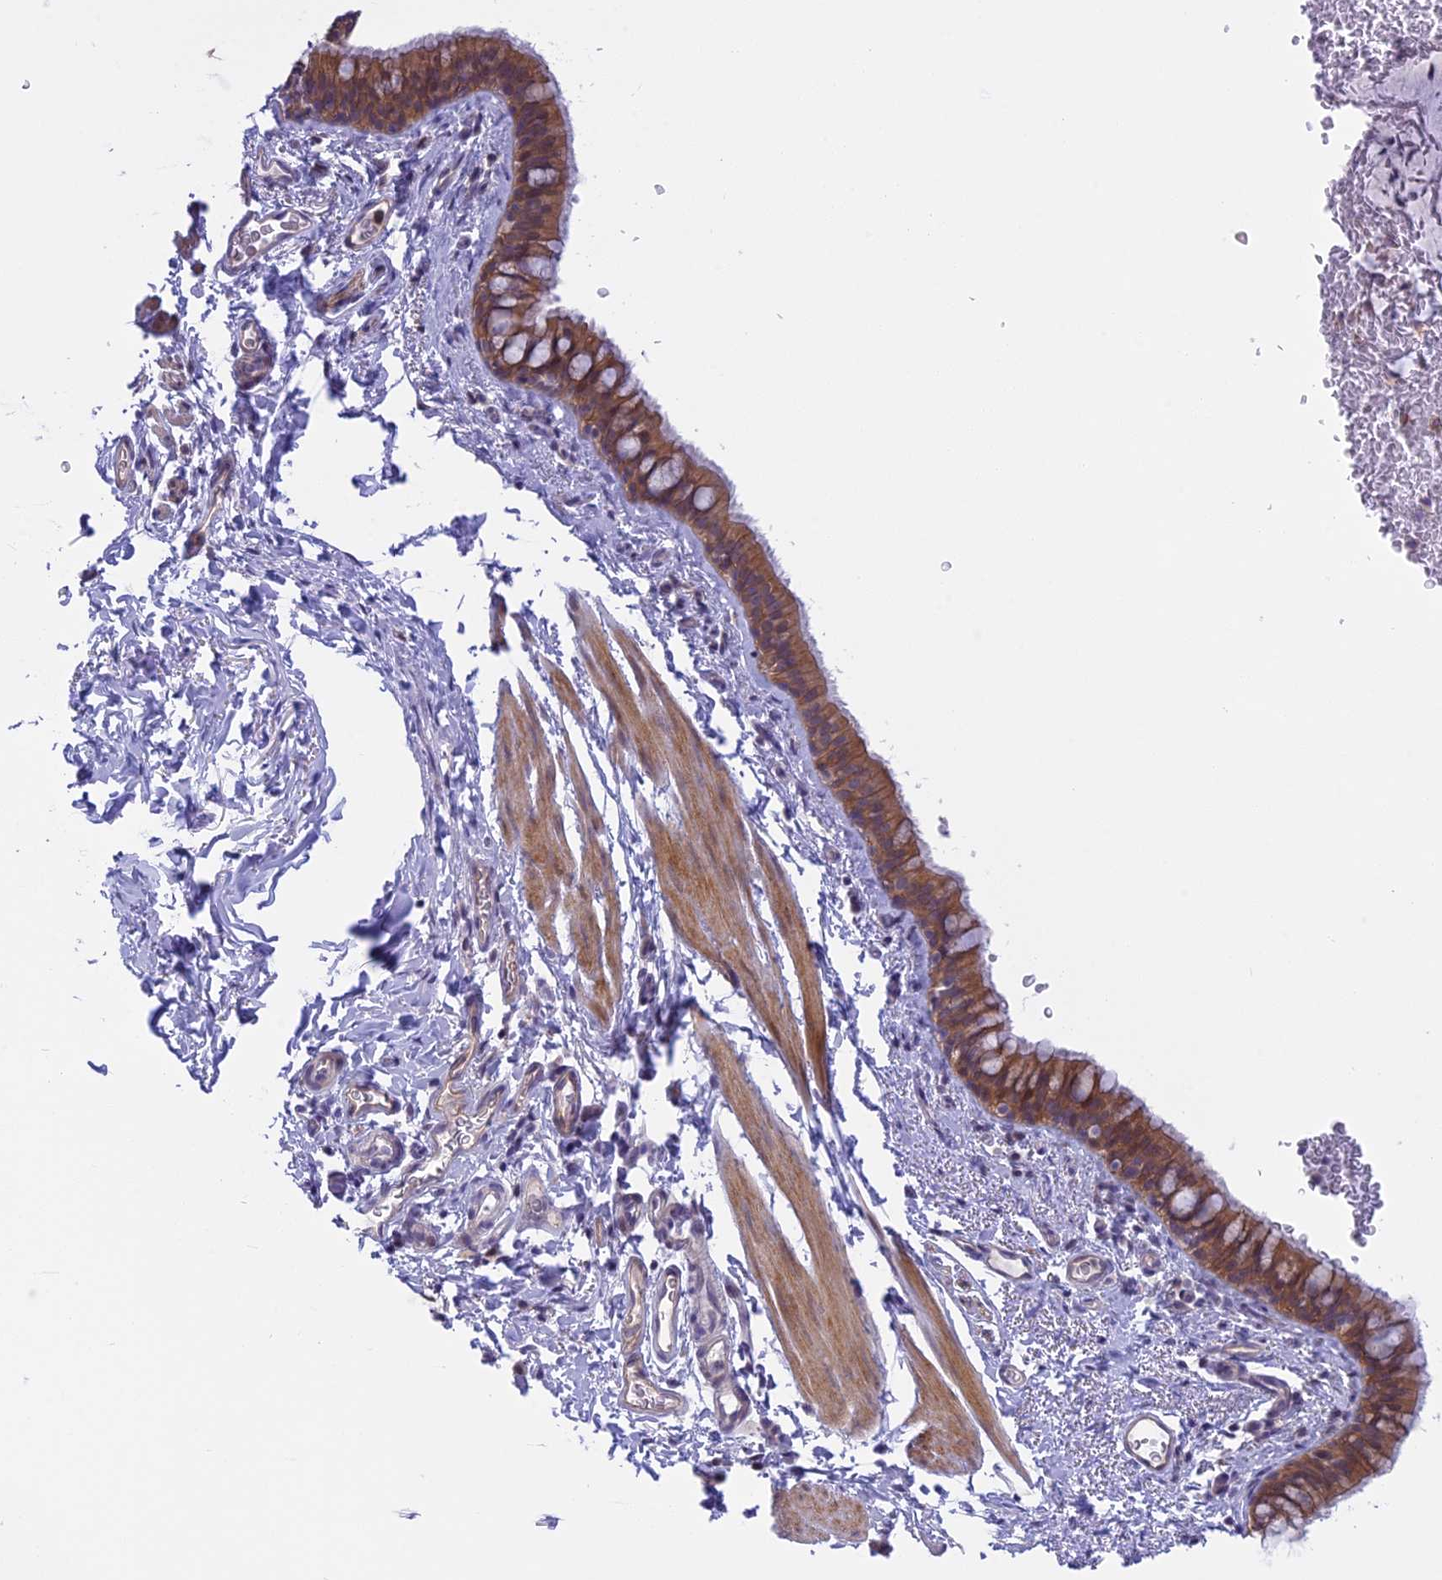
{"staining": {"intensity": "moderate", "quantity": ">75%", "location": "cytoplasmic/membranous"}, "tissue": "bronchus", "cell_type": "Respiratory epithelial cells", "image_type": "normal", "snomed": [{"axis": "morphology", "description": "Normal tissue, NOS"}, {"axis": "topography", "description": "Cartilage tissue"}, {"axis": "topography", "description": "Bronchus"}], "caption": "Immunohistochemical staining of unremarkable bronchus exhibits >75% levels of moderate cytoplasmic/membranous protein positivity in approximately >75% of respiratory epithelial cells.", "gene": "CORO2A", "patient": {"sex": "female", "age": 36}}